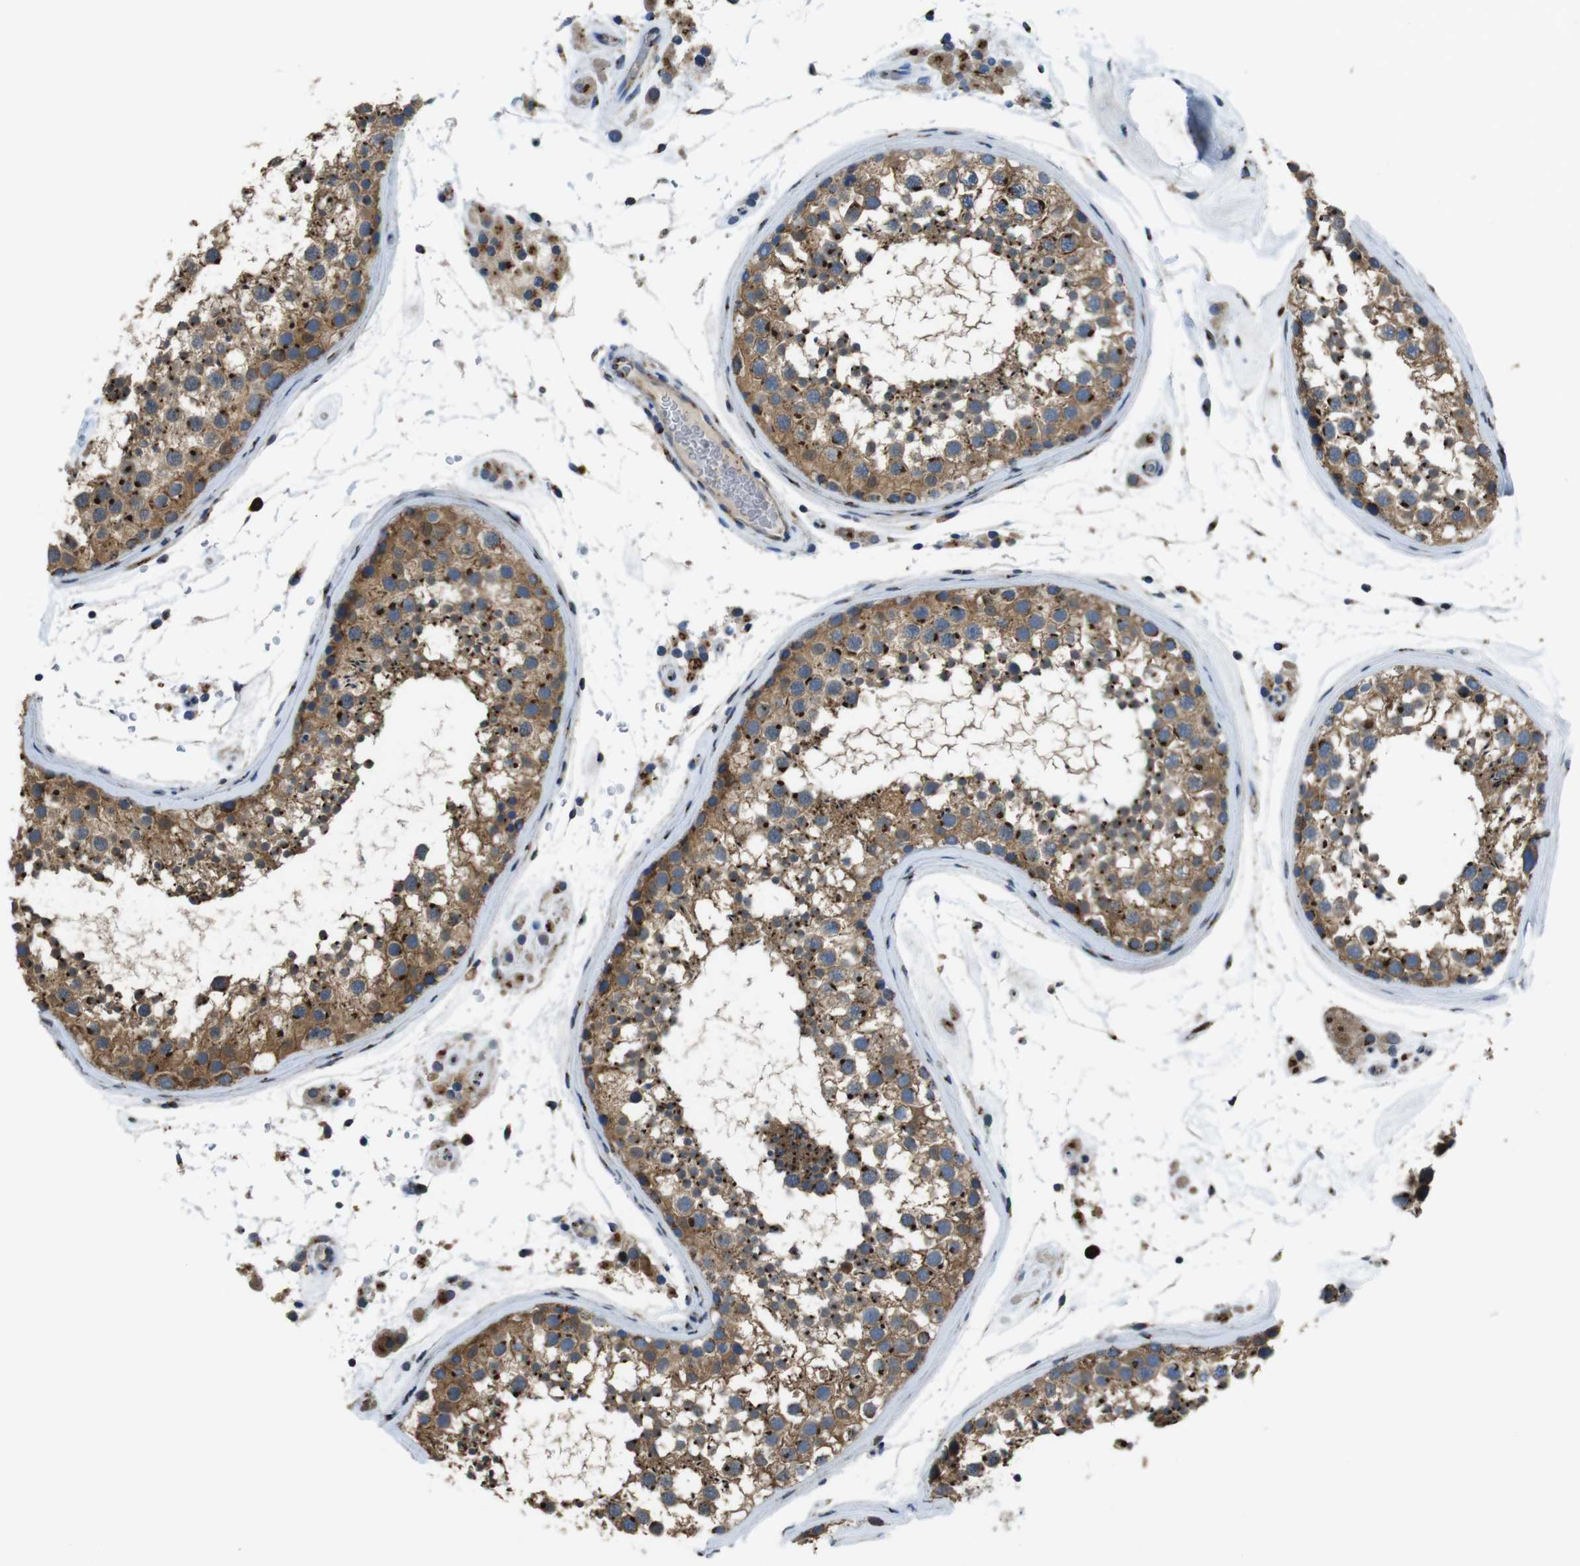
{"staining": {"intensity": "moderate", "quantity": ">75%", "location": "cytoplasmic/membranous"}, "tissue": "testis", "cell_type": "Cells in seminiferous ducts", "image_type": "normal", "snomed": [{"axis": "morphology", "description": "Normal tissue, NOS"}, {"axis": "topography", "description": "Testis"}], "caption": "Immunohistochemical staining of normal testis demonstrates moderate cytoplasmic/membranous protein expression in about >75% of cells in seminiferous ducts. (brown staining indicates protein expression, while blue staining denotes nuclei).", "gene": "RAB6A", "patient": {"sex": "male", "age": 46}}